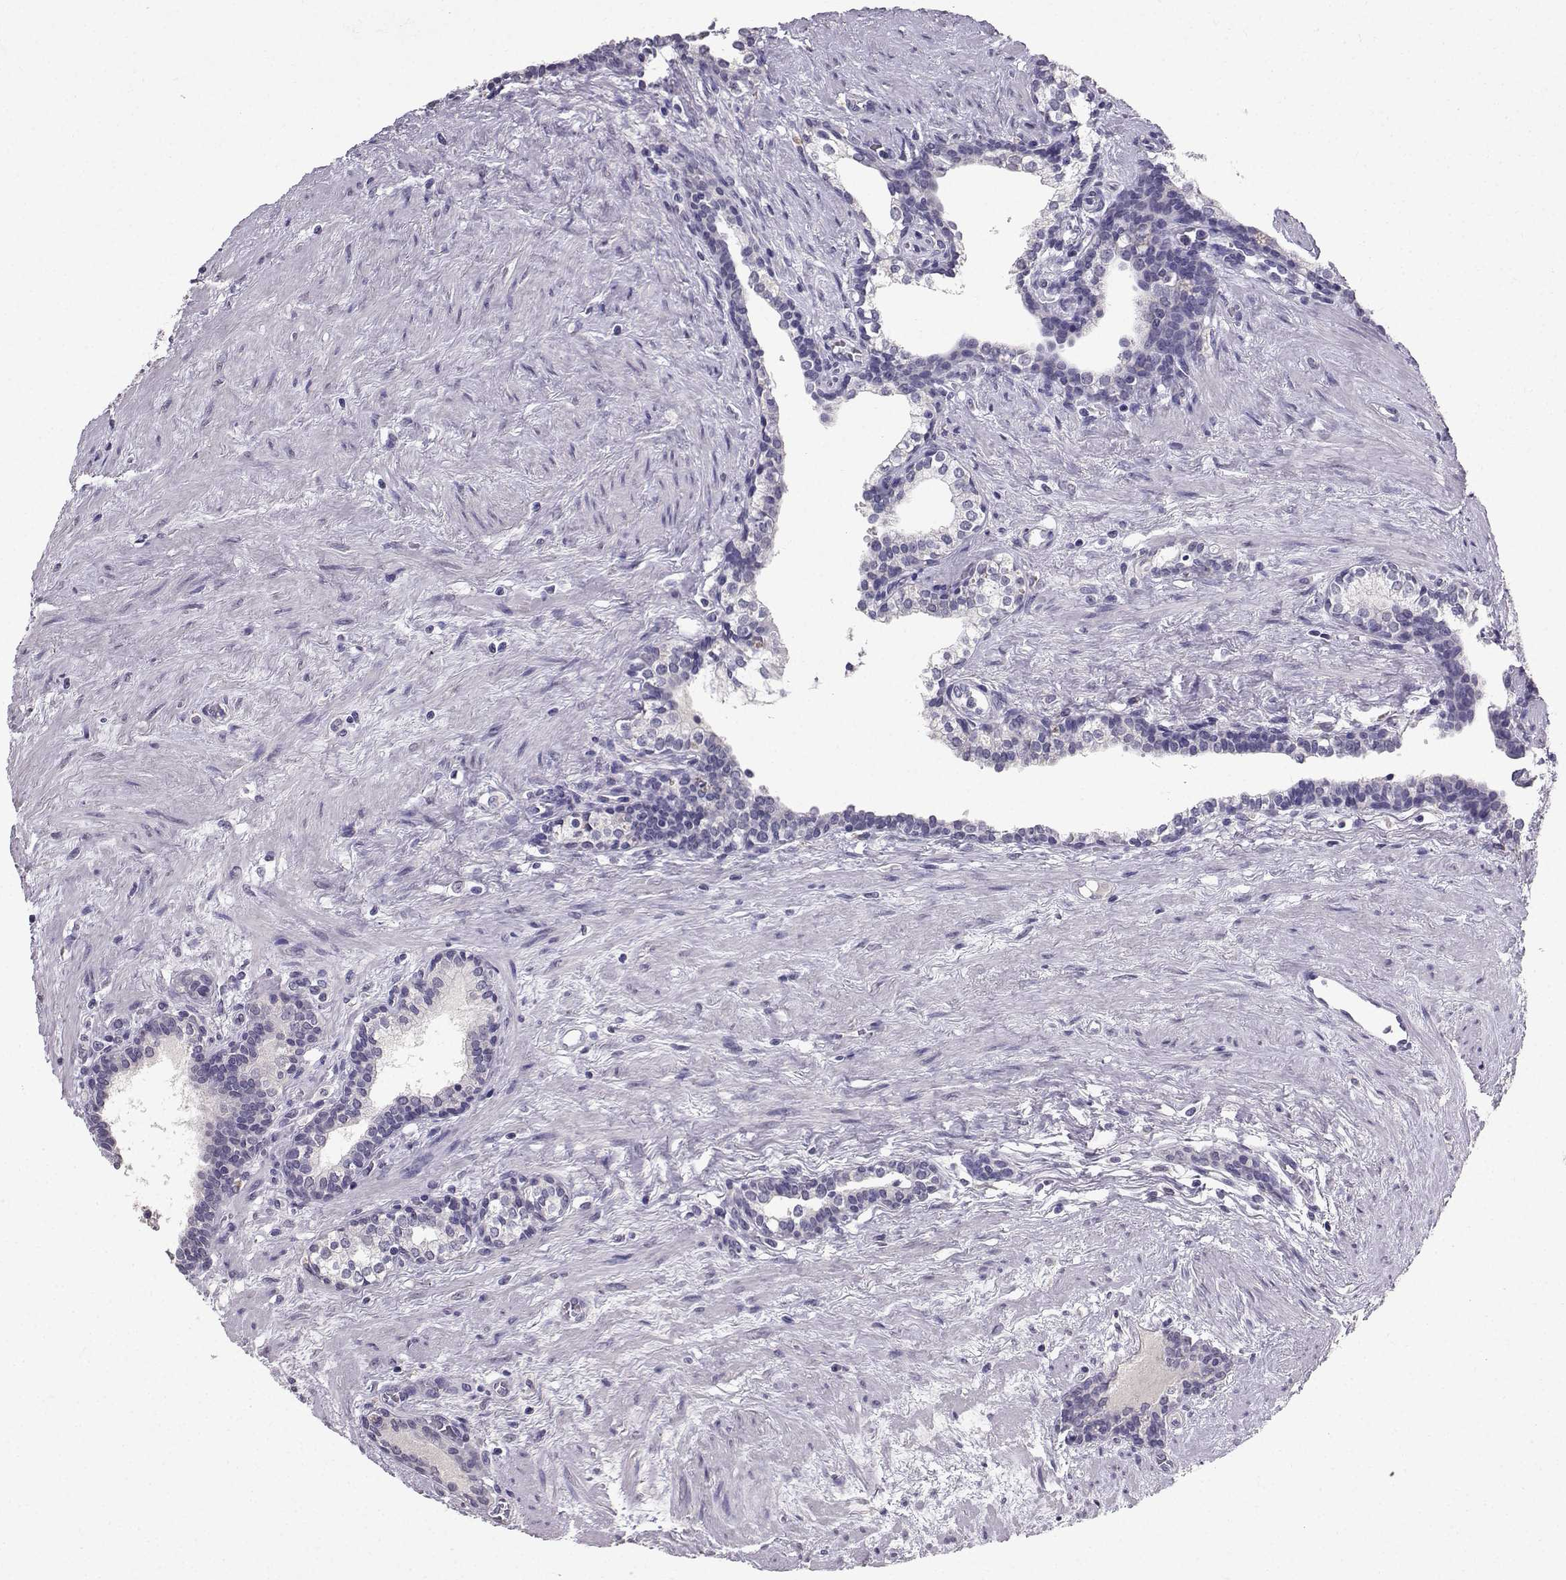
{"staining": {"intensity": "negative", "quantity": "none", "location": "none"}, "tissue": "prostate cancer", "cell_type": "Tumor cells", "image_type": "cancer", "snomed": [{"axis": "morphology", "description": "Adenocarcinoma, NOS"}, {"axis": "morphology", "description": "Adenocarcinoma, High grade"}, {"axis": "topography", "description": "Prostate"}], "caption": "Adenocarcinoma (prostate) was stained to show a protein in brown. There is no significant positivity in tumor cells.", "gene": "SPAG11B", "patient": {"sex": "male", "age": 61}}